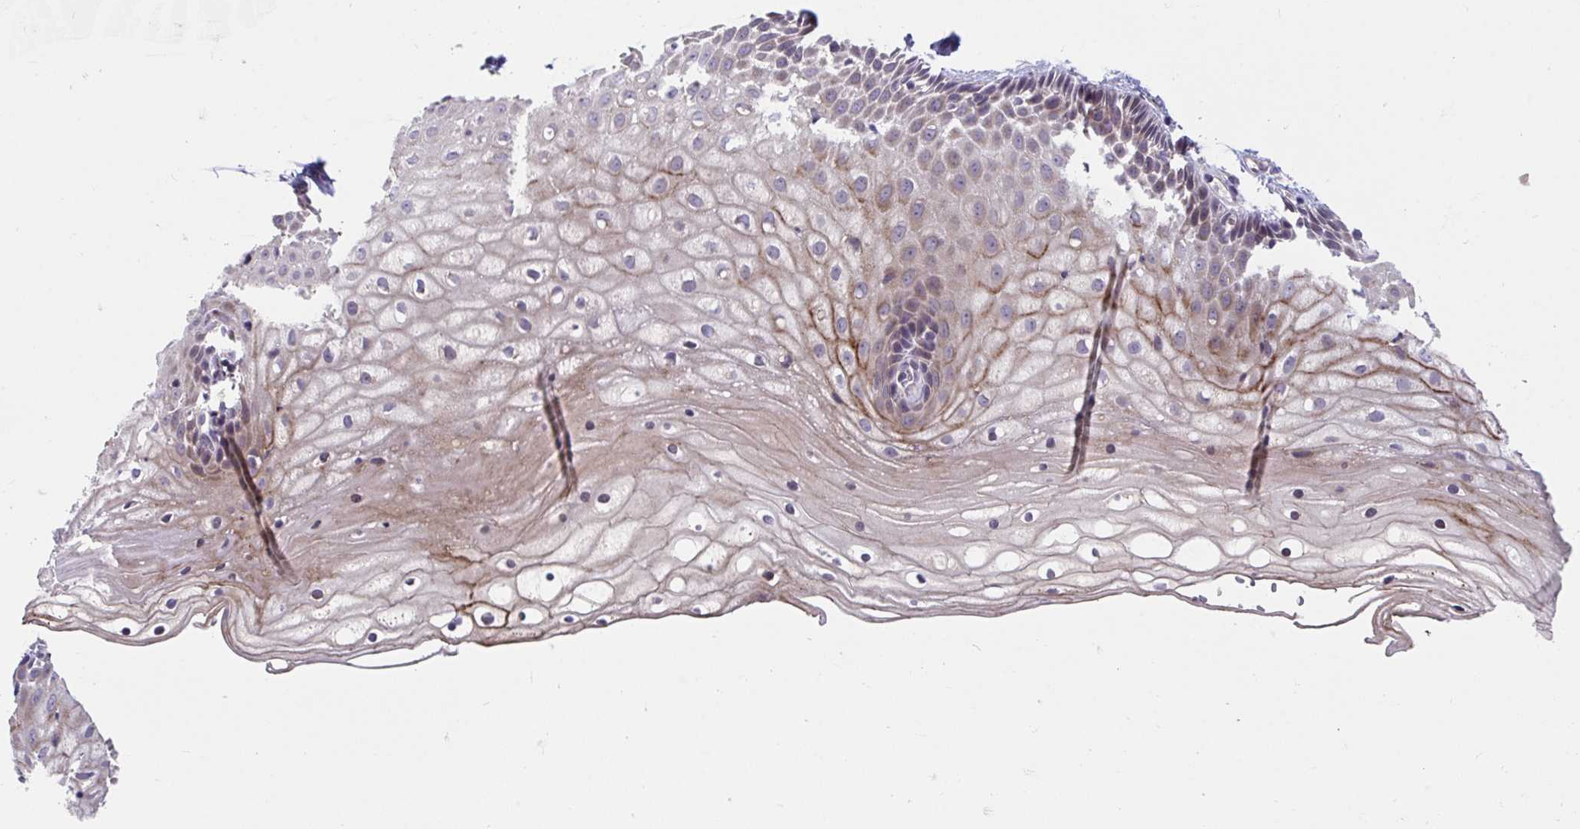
{"staining": {"intensity": "negative", "quantity": "none", "location": "none"}, "tissue": "cervix", "cell_type": "Glandular cells", "image_type": "normal", "snomed": [{"axis": "morphology", "description": "Normal tissue, NOS"}, {"axis": "topography", "description": "Cervix"}], "caption": "The image shows no staining of glandular cells in normal cervix. (DAB IHC with hematoxylin counter stain).", "gene": "SUSD4", "patient": {"sex": "female", "age": 36}}